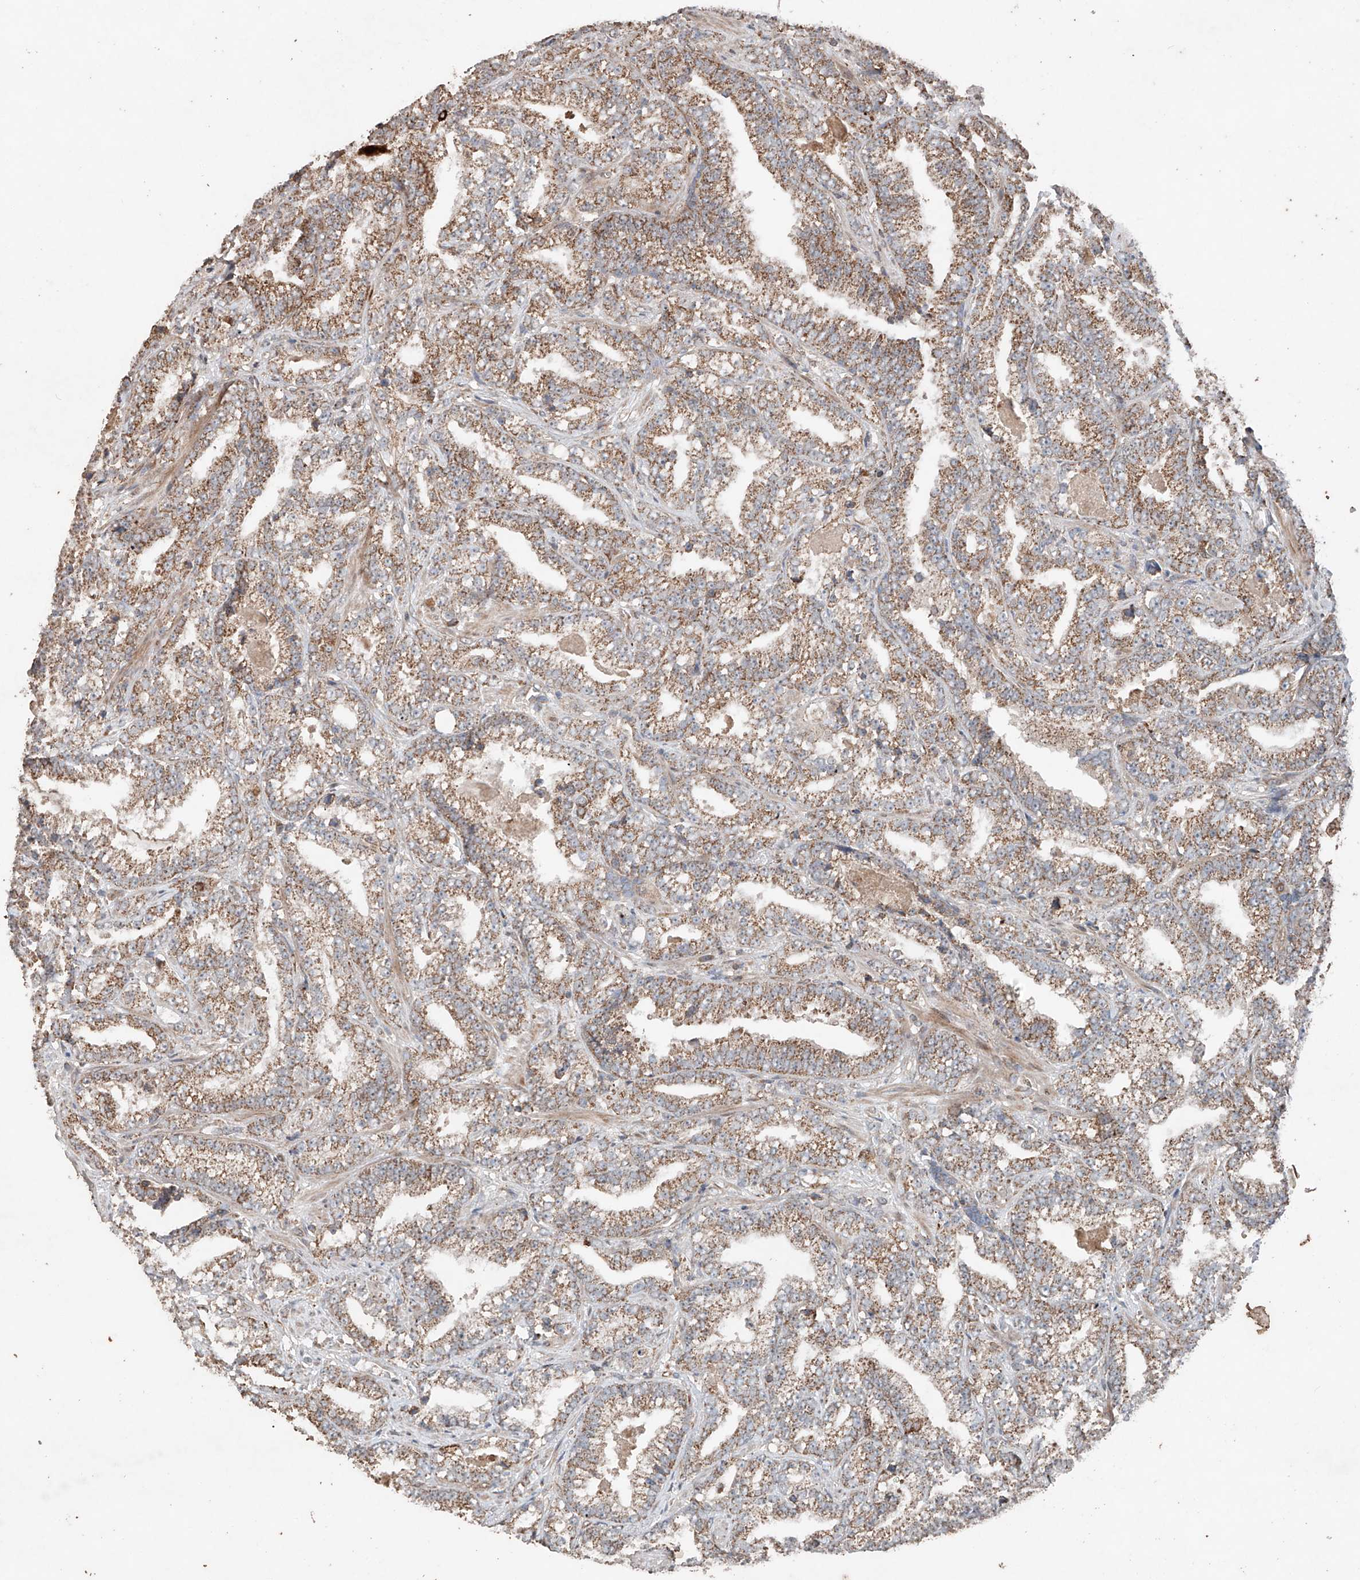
{"staining": {"intensity": "moderate", "quantity": ">75%", "location": "cytoplasmic/membranous"}, "tissue": "prostate cancer", "cell_type": "Tumor cells", "image_type": "cancer", "snomed": [{"axis": "morphology", "description": "Adenocarcinoma, High grade"}, {"axis": "topography", "description": "Prostate and seminal vesicle, NOS"}], "caption": "Prostate cancer (high-grade adenocarcinoma) stained with a protein marker reveals moderate staining in tumor cells.", "gene": "AP4B1", "patient": {"sex": "male", "age": 67}}